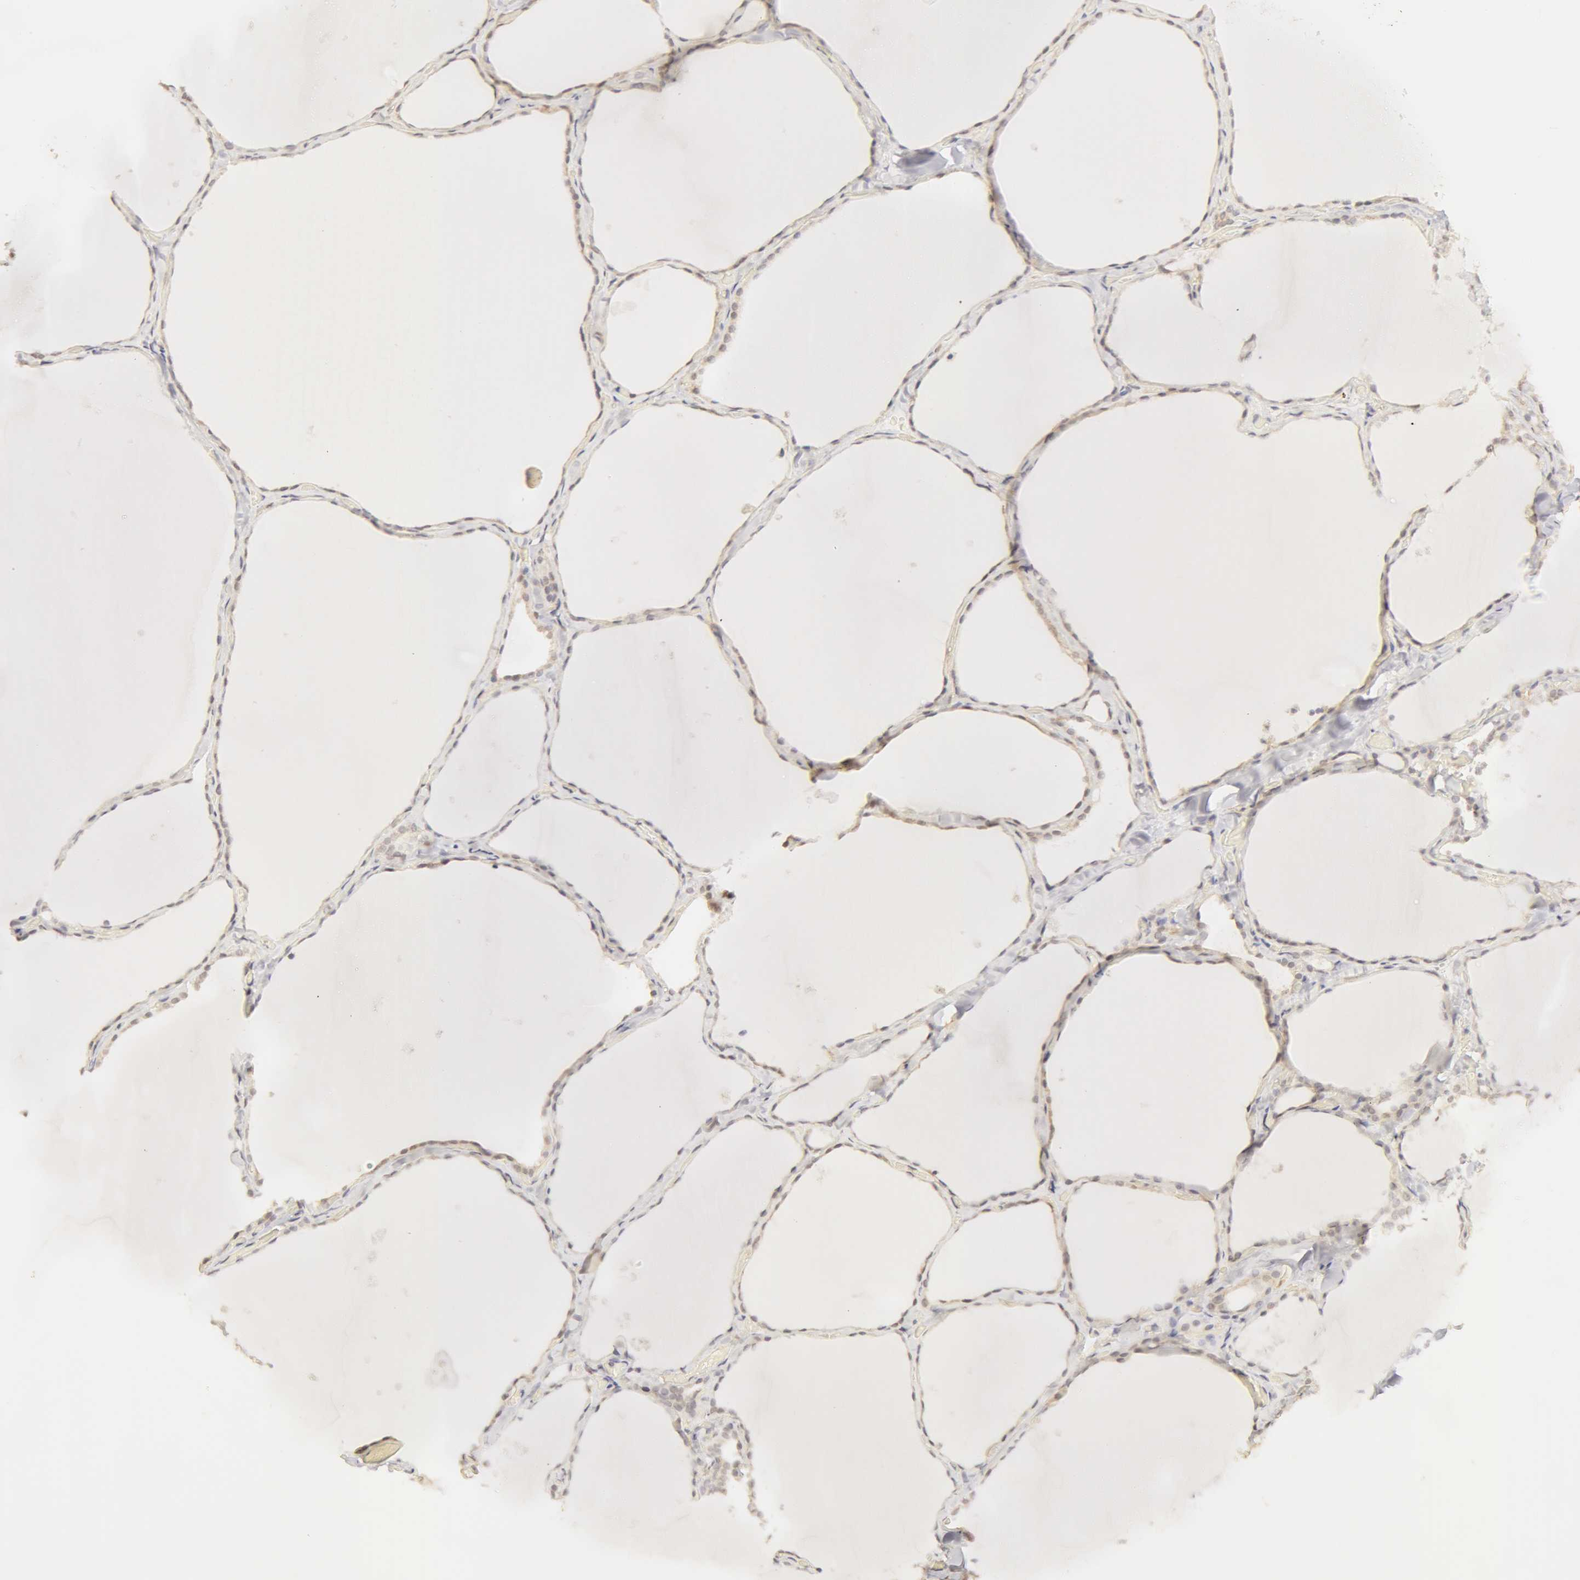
{"staining": {"intensity": "weak", "quantity": ">75%", "location": "cytoplasmic/membranous,nuclear"}, "tissue": "thyroid gland", "cell_type": "Glandular cells", "image_type": "normal", "snomed": [{"axis": "morphology", "description": "Normal tissue, NOS"}, {"axis": "topography", "description": "Thyroid gland"}], "caption": "Protein analysis of unremarkable thyroid gland reveals weak cytoplasmic/membranous,nuclear expression in approximately >75% of glandular cells.", "gene": "ADAM10", "patient": {"sex": "male", "age": 34}}